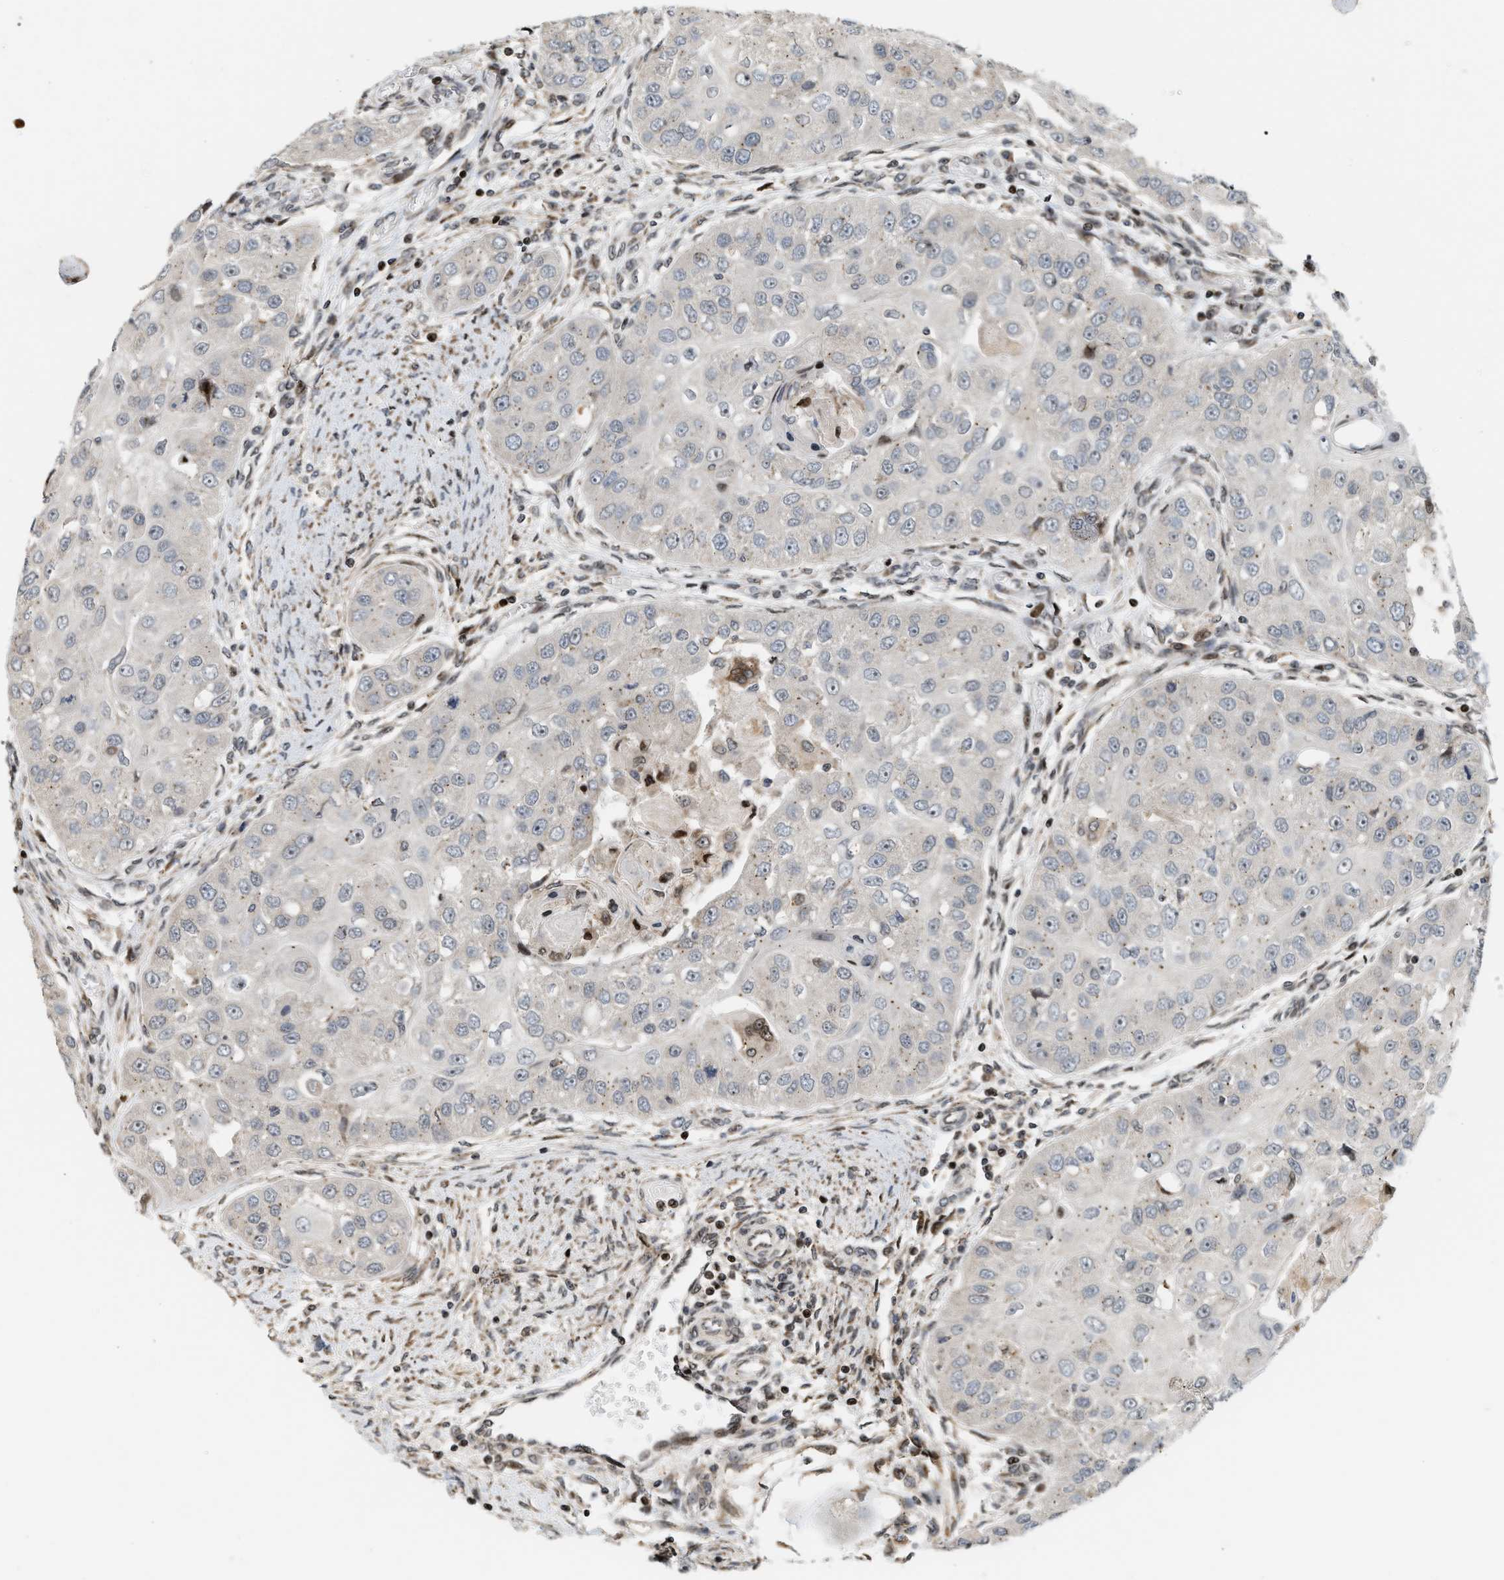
{"staining": {"intensity": "negative", "quantity": "none", "location": "none"}, "tissue": "head and neck cancer", "cell_type": "Tumor cells", "image_type": "cancer", "snomed": [{"axis": "morphology", "description": "Normal tissue, NOS"}, {"axis": "morphology", "description": "Squamous cell carcinoma, NOS"}, {"axis": "topography", "description": "Skeletal muscle"}, {"axis": "topography", "description": "Head-Neck"}], "caption": "Tumor cells show no significant expression in head and neck squamous cell carcinoma.", "gene": "PDZD2", "patient": {"sex": "male", "age": 51}}